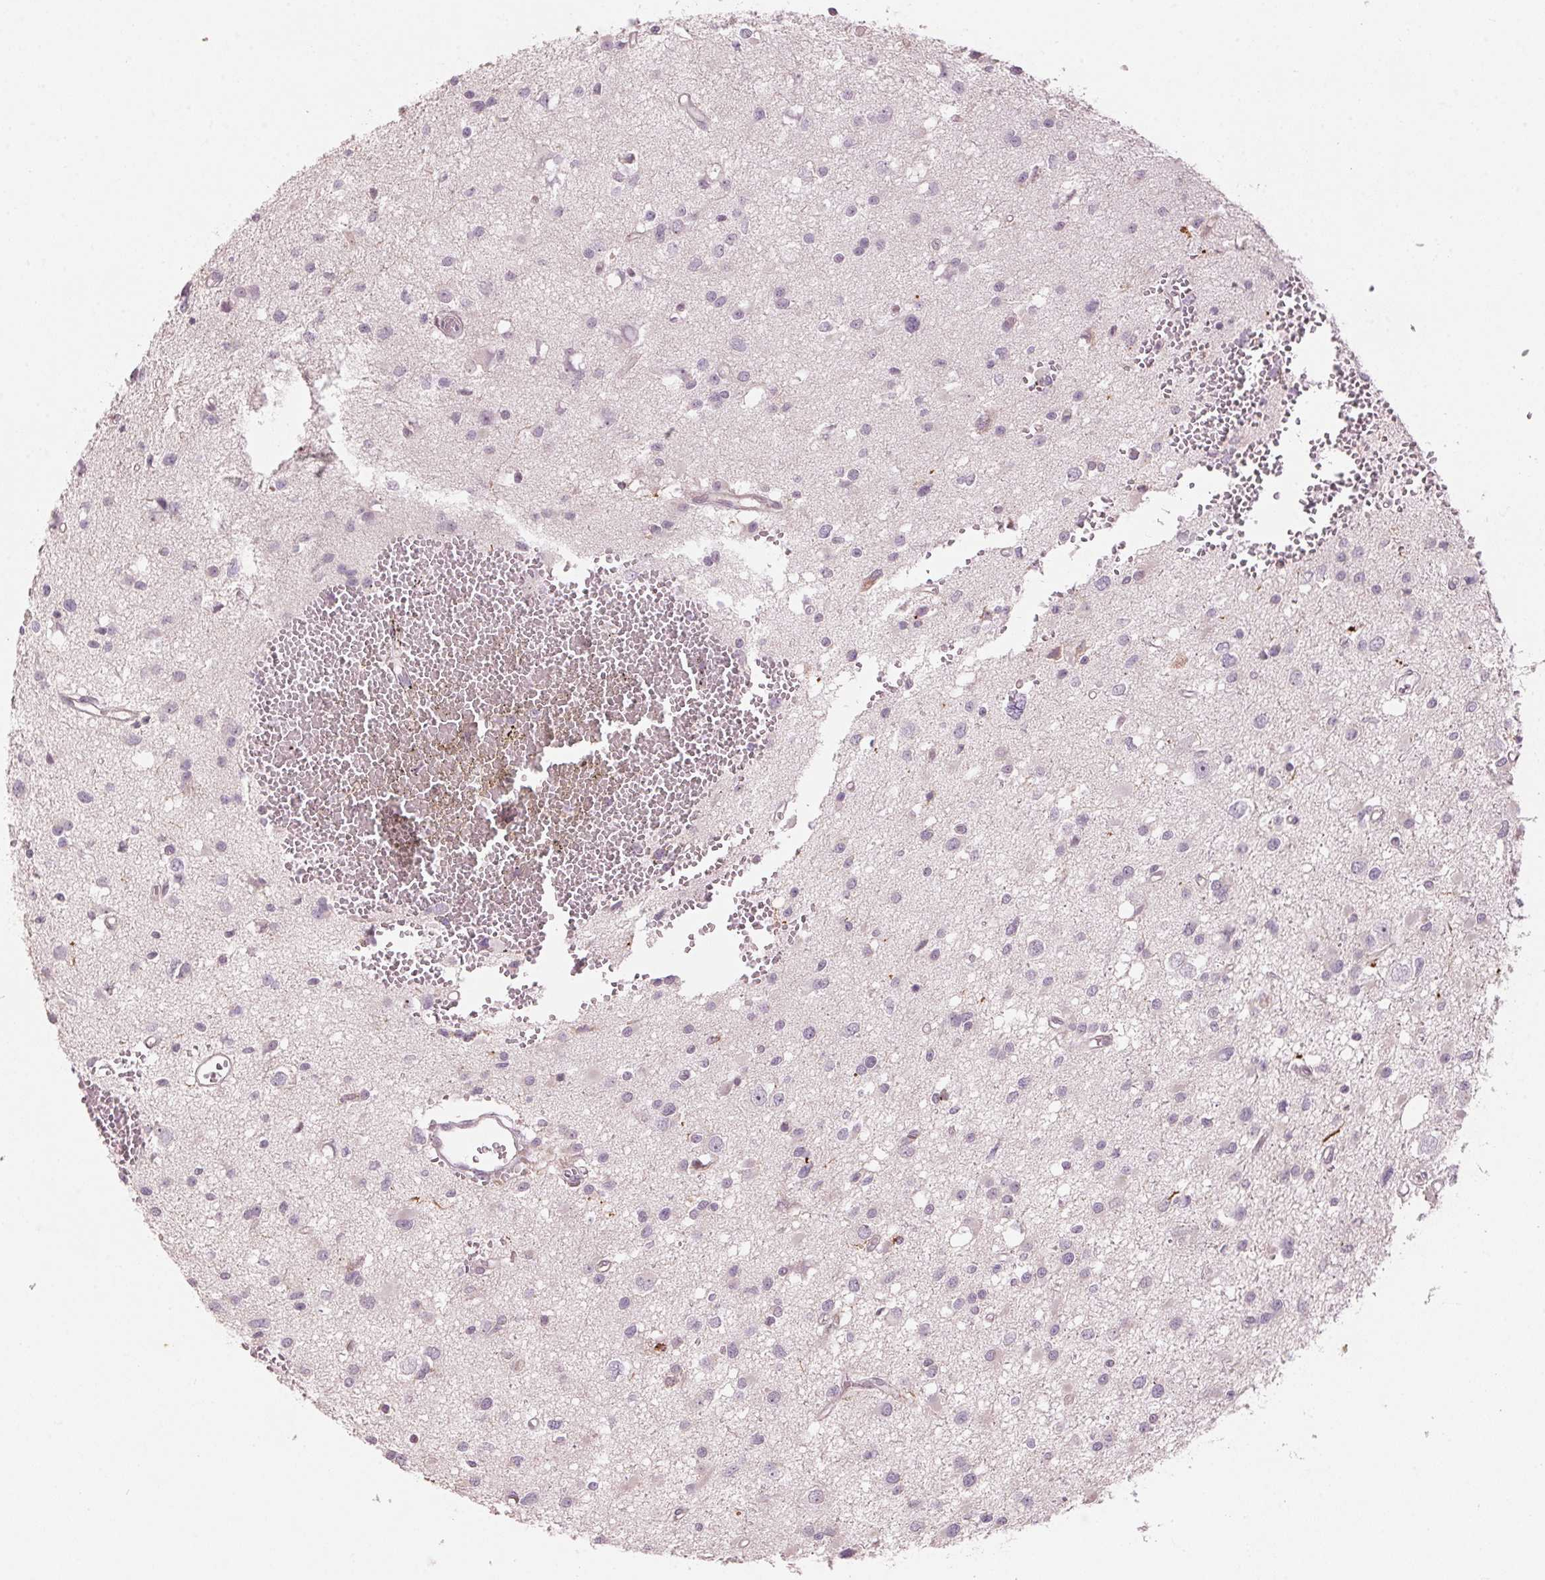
{"staining": {"intensity": "negative", "quantity": "none", "location": "none"}, "tissue": "glioma", "cell_type": "Tumor cells", "image_type": "cancer", "snomed": [{"axis": "morphology", "description": "Glioma, malignant, High grade"}, {"axis": "topography", "description": "Brain"}], "caption": "This is an immunohistochemistry (IHC) micrograph of human glioma. There is no positivity in tumor cells.", "gene": "TMED6", "patient": {"sex": "male", "age": 54}}